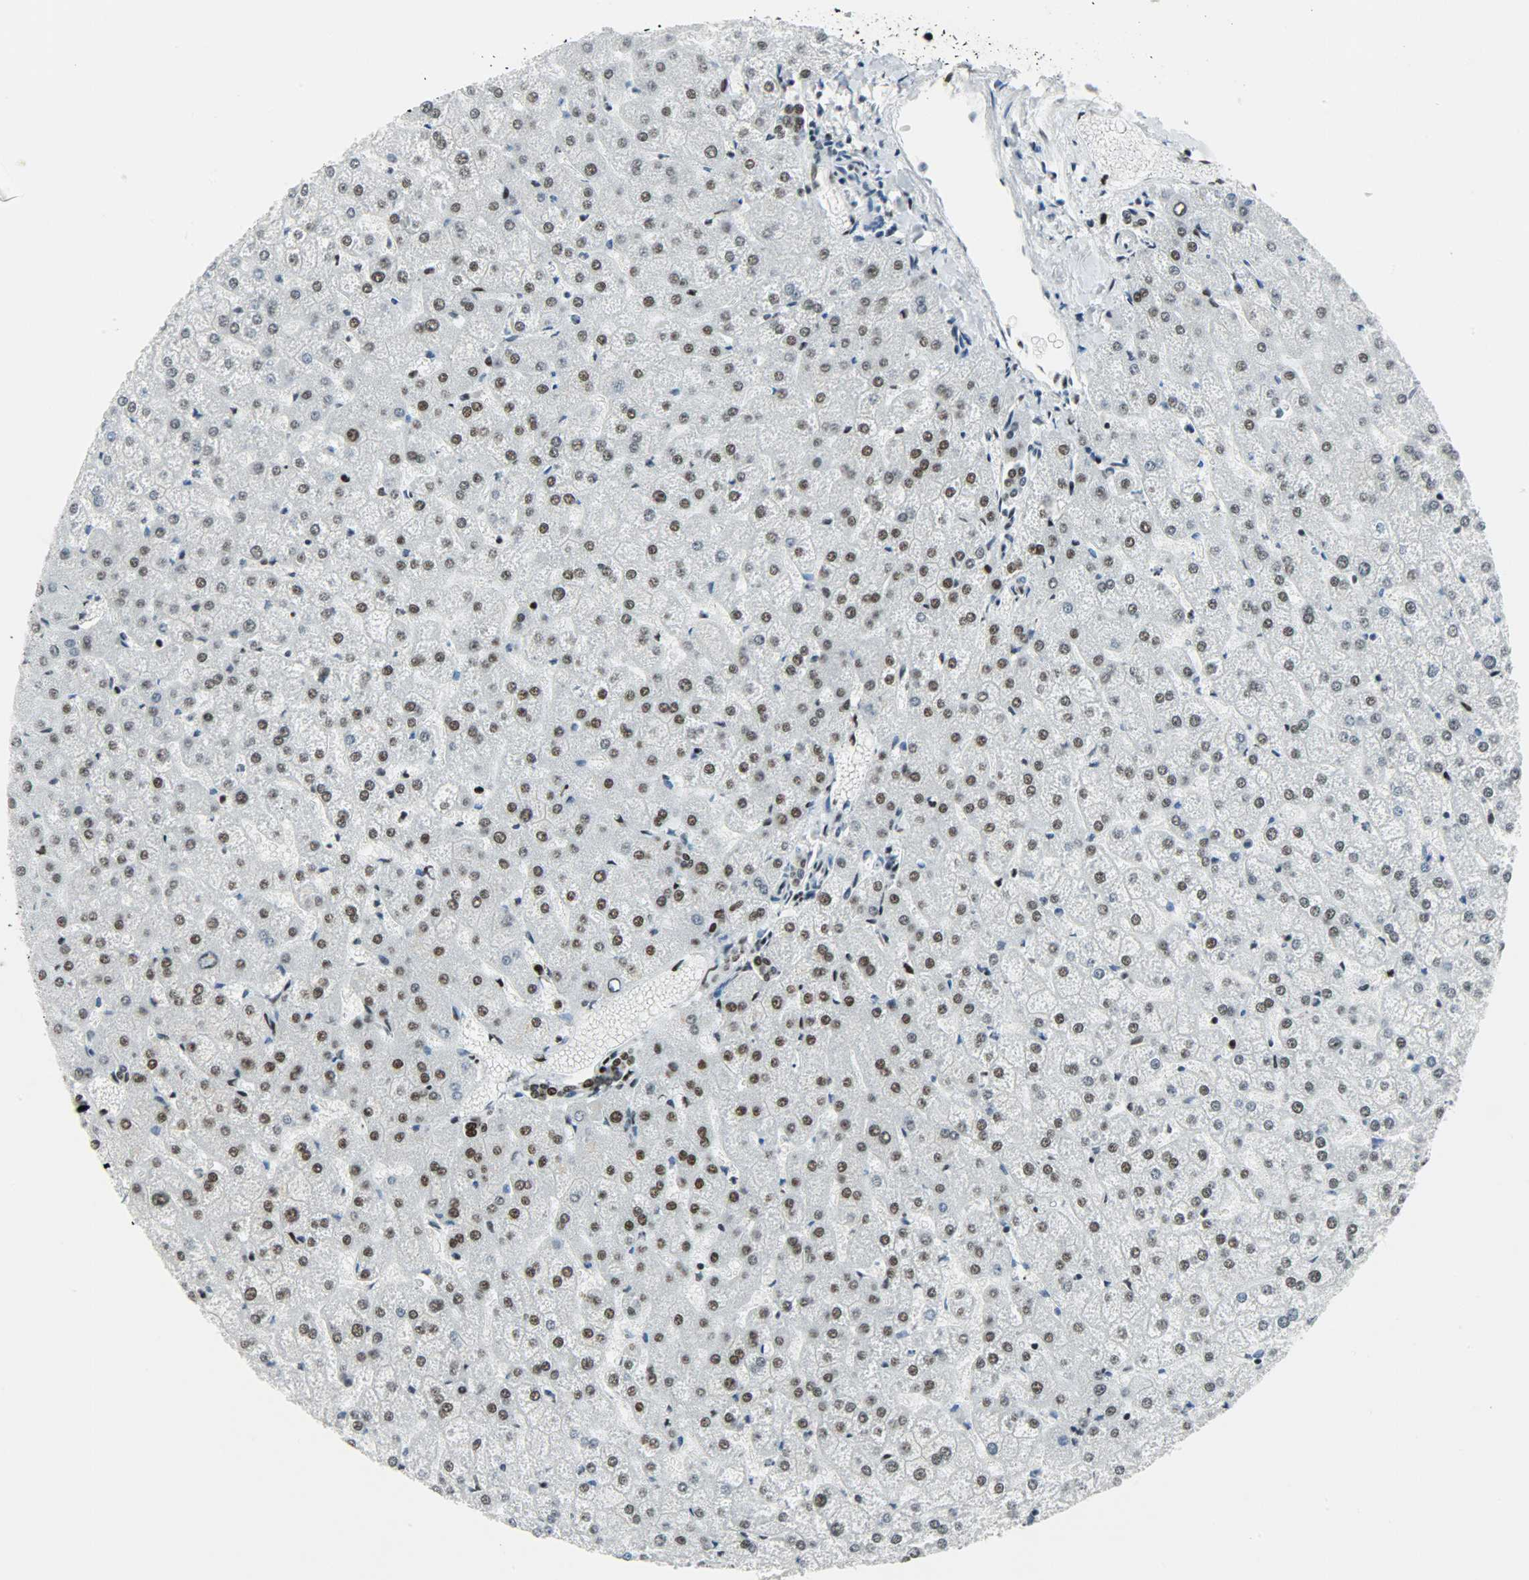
{"staining": {"intensity": "strong", "quantity": ">75%", "location": "nuclear"}, "tissue": "liver", "cell_type": "Cholangiocytes", "image_type": "normal", "snomed": [{"axis": "morphology", "description": "Normal tissue, NOS"}, {"axis": "topography", "description": "Liver"}], "caption": "Cholangiocytes show high levels of strong nuclear positivity in approximately >75% of cells in benign human liver. Using DAB (3,3'-diaminobenzidine) (brown) and hematoxylin (blue) stains, captured at high magnification using brightfield microscopy.", "gene": "SNRPA", "patient": {"sex": "female", "age": 32}}